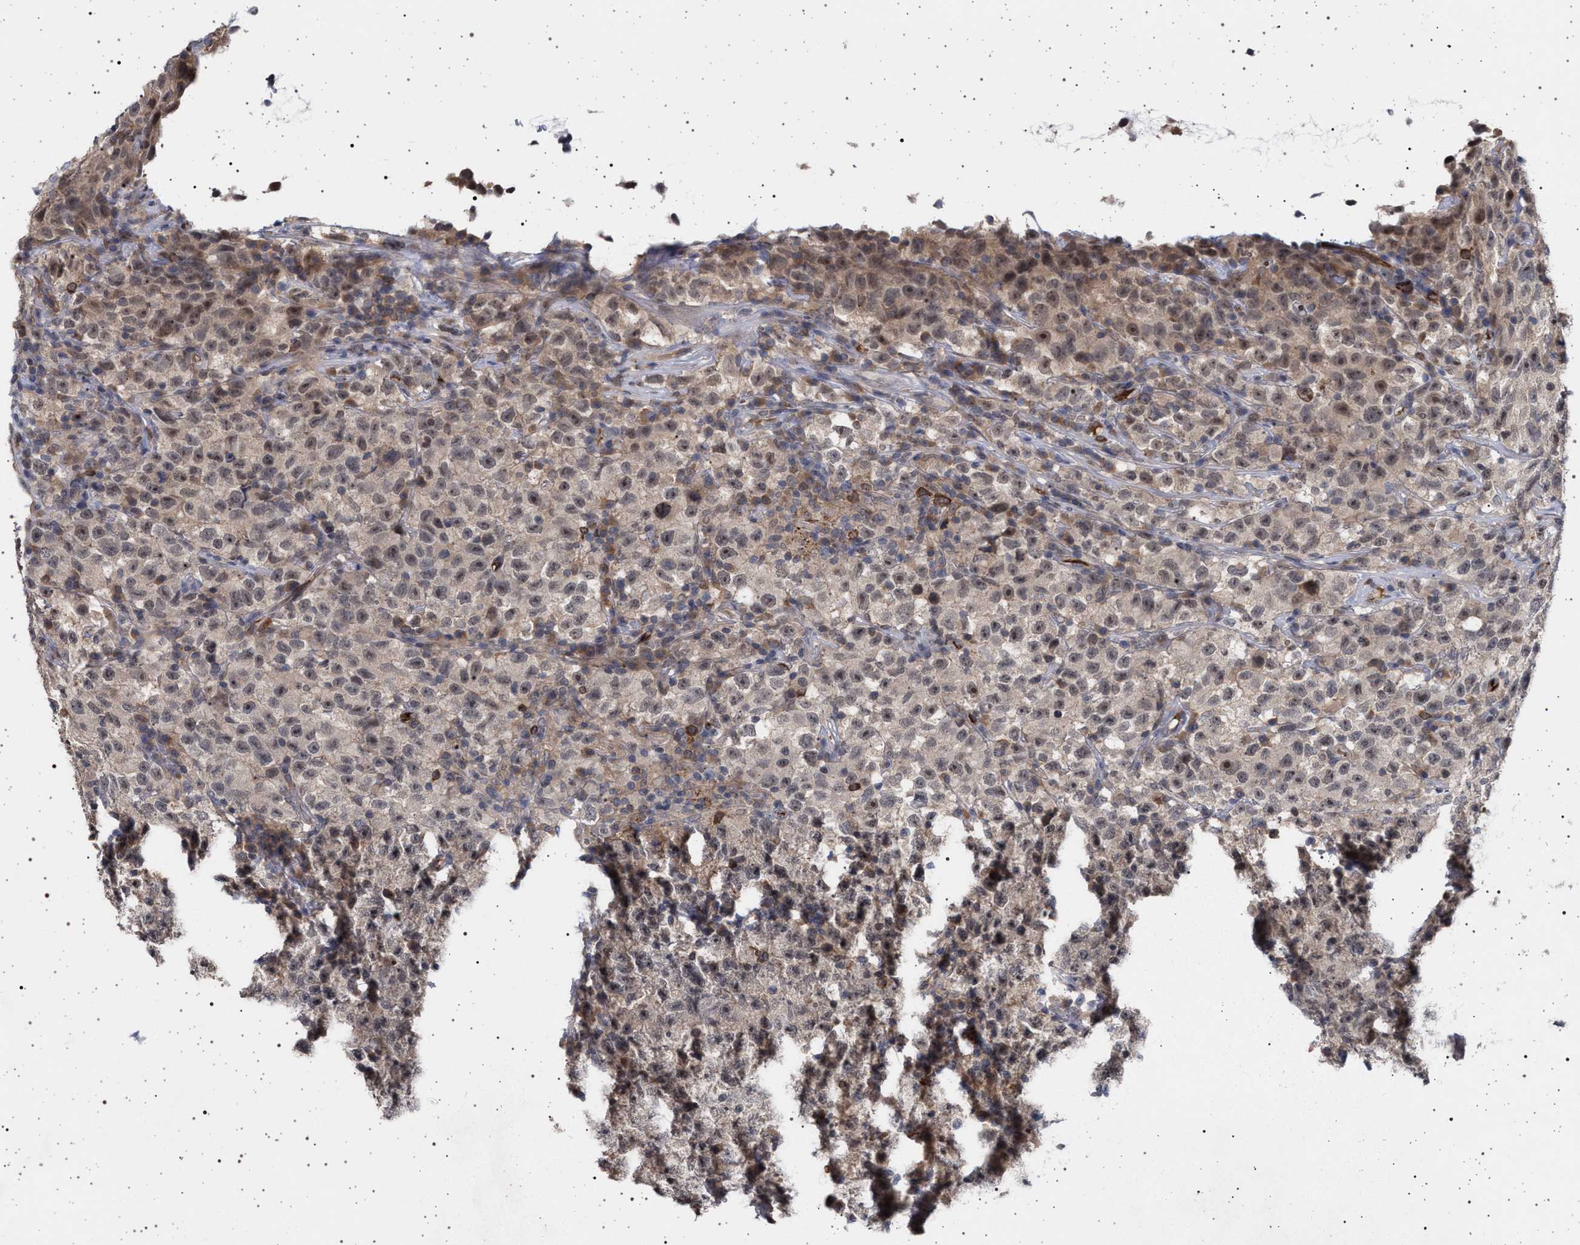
{"staining": {"intensity": "weak", "quantity": "<25%", "location": "cytoplasmic/membranous,nuclear"}, "tissue": "testis cancer", "cell_type": "Tumor cells", "image_type": "cancer", "snomed": [{"axis": "morphology", "description": "Seminoma, NOS"}, {"axis": "topography", "description": "Testis"}], "caption": "Immunohistochemical staining of testis cancer shows no significant positivity in tumor cells.", "gene": "RBM48", "patient": {"sex": "male", "age": 22}}